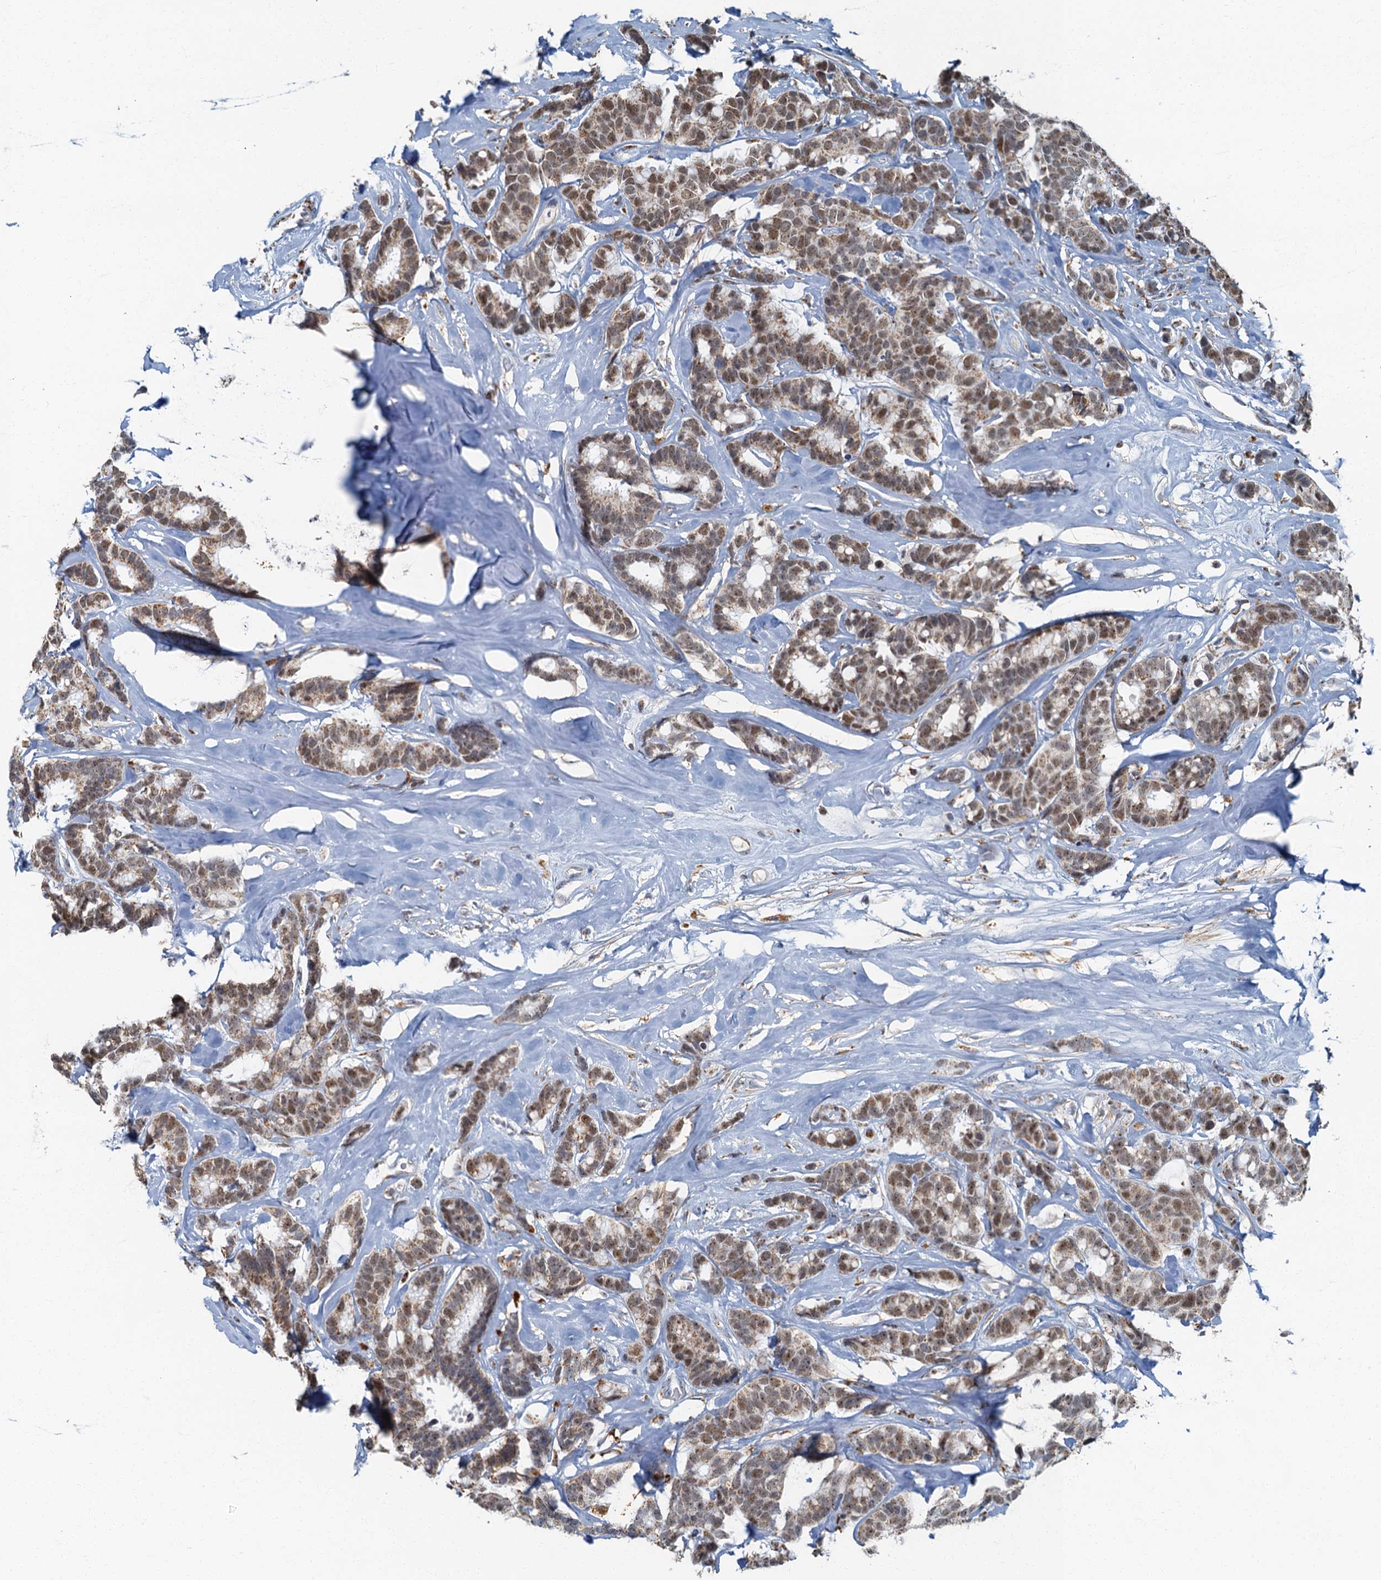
{"staining": {"intensity": "moderate", "quantity": ">75%", "location": "cytoplasmic/membranous,nuclear"}, "tissue": "breast cancer", "cell_type": "Tumor cells", "image_type": "cancer", "snomed": [{"axis": "morphology", "description": "Duct carcinoma"}, {"axis": "topography", "description": "Breast"}], "caption": "The immunohistochemical stain shows moderate cytoplasmic/membranous and nuclear staining in tumor cells of breast cancer tissue.", "gene": "RAD9B", "patient": {"sex": "female", "age": 87}}